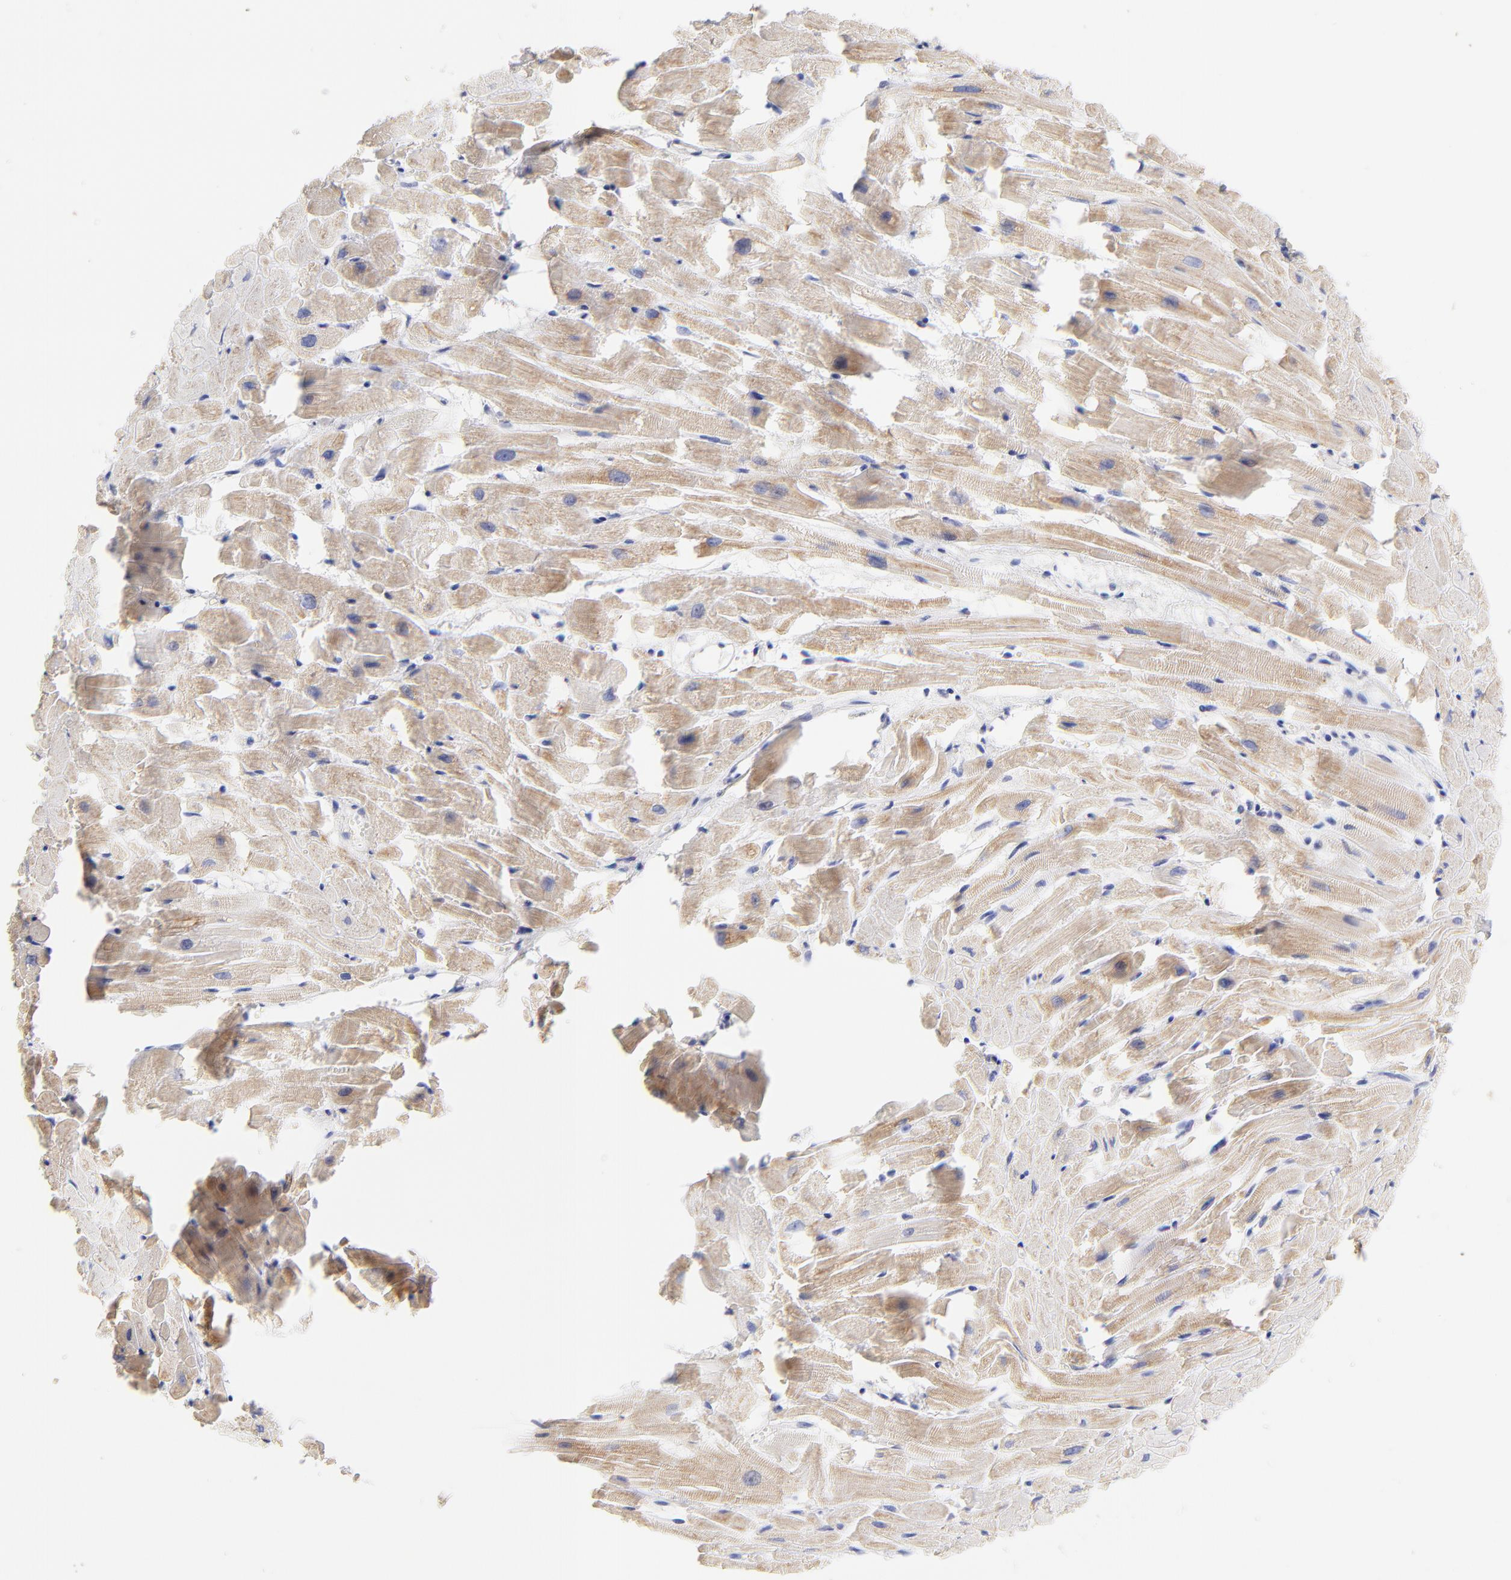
{"staining": {"intensity": "moderate", "quantity": ">75%", "location": "cytoplasmic/membranous"}, "tissue": "heart muscle", "cell_type": "Cardiomyocytes", "image_type": "normal", "snomed": [{"axis": "morphology", "description": "Normal tissue, NOS"}, {"axis": "topography", "description": "Heart"}], "caption": "Immunohistochemical staining of normal human heart muscle displays >75% levels of moderate cytoplasmic/membranous protein staining in approximately >75% of cardiomyocytes.", "gene": "CFAP57", "patient": {"sex": "female", "age": 19}}